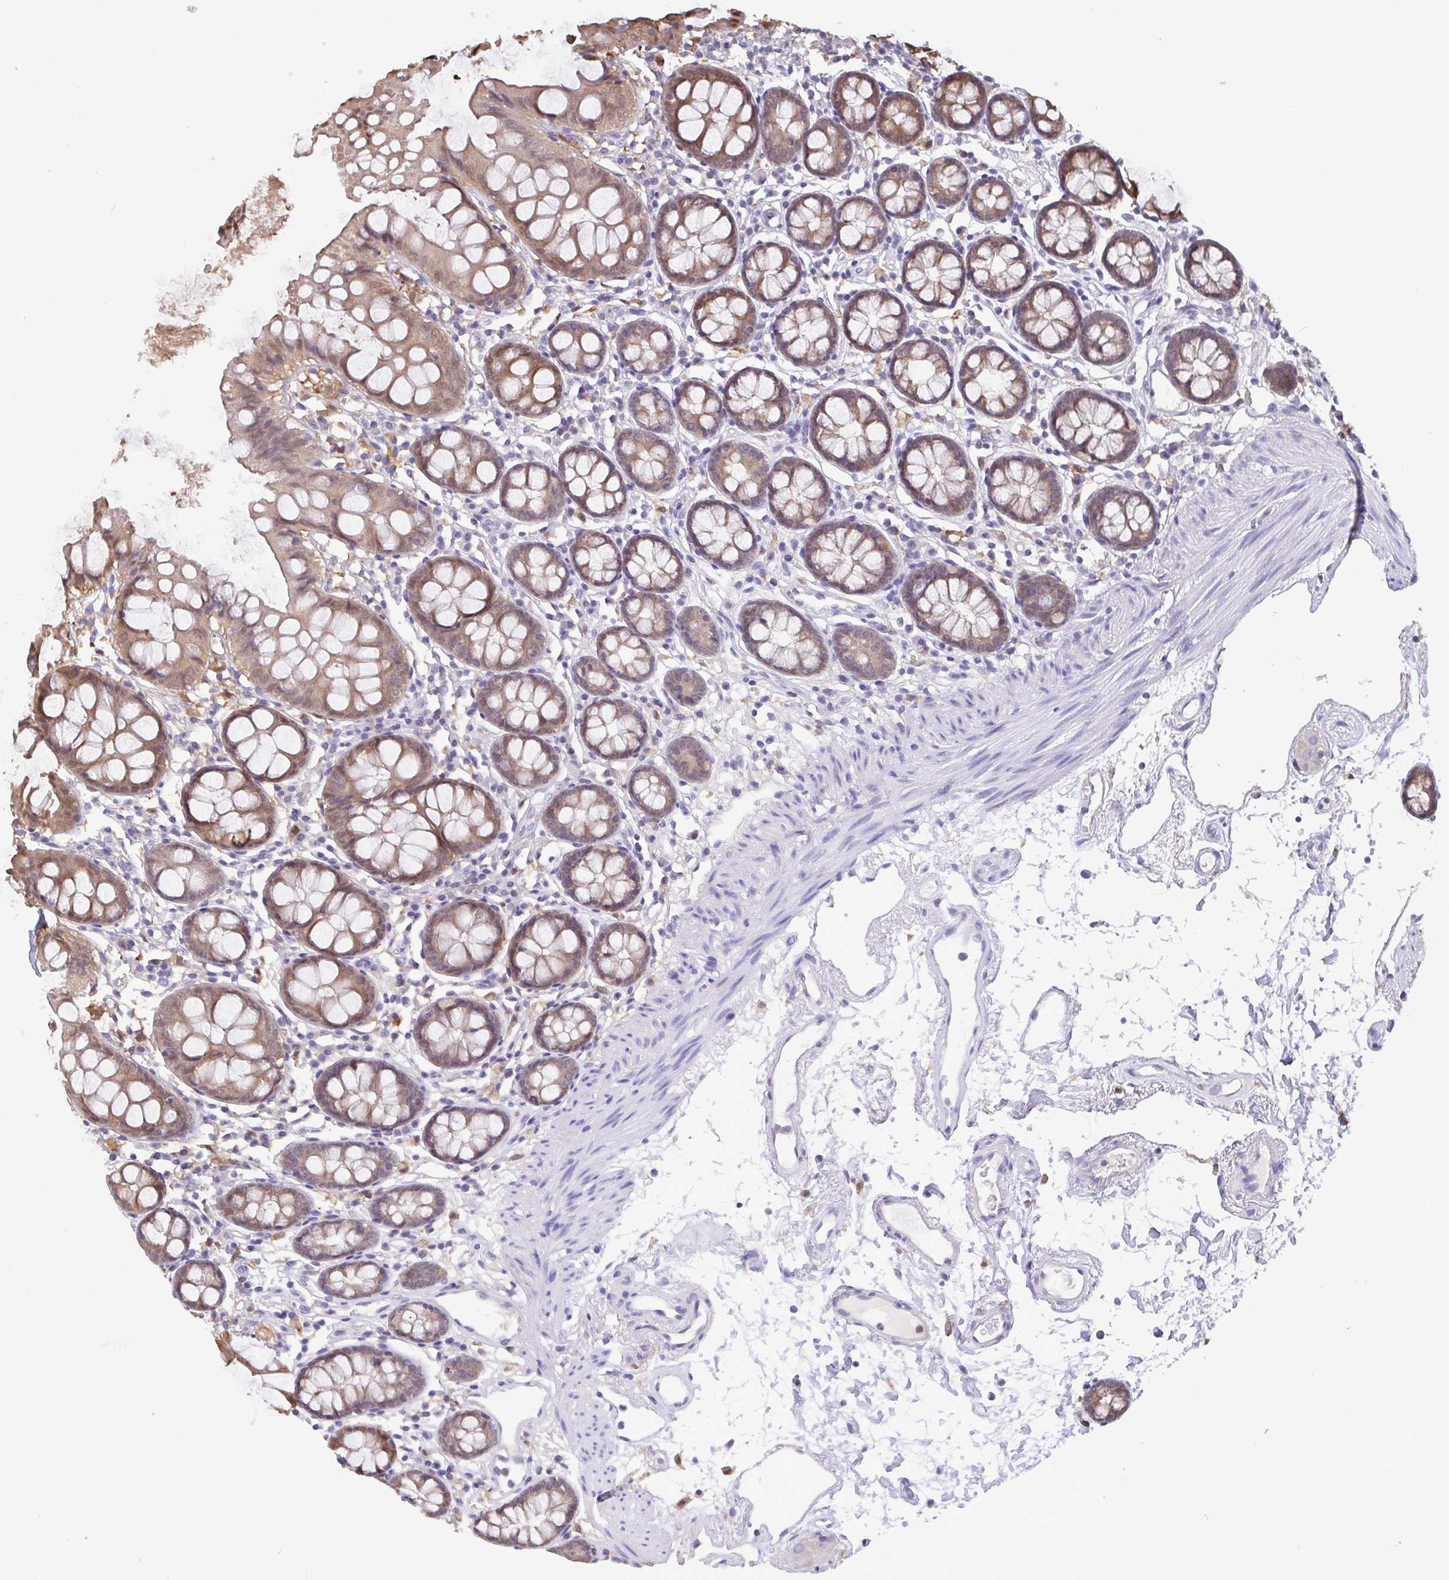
{"staining": {"intensity": "negative", "quantity": "none", "location": "none"}, "tissue": "colon", "cell_type": "Endothelial cells", "image_type": "normal", "snomed": [{"axis": "morphology", "description": "Normal tissue, NOS"}, {"axis": "topography", "description": "Colon"}], "caption": "This photomicrograph is of normal colon stained with immunohistochemistry (IHC) to label a protein in brown with the nuclei are counter-stained blue. There is no expression in endothelial cells. (DAB (3,3'-diaminobenzidine) immunohistochemistry (IHC), high magnification).", "gene": "IDH1", "patient": {"sex": "female", "age": 84}}